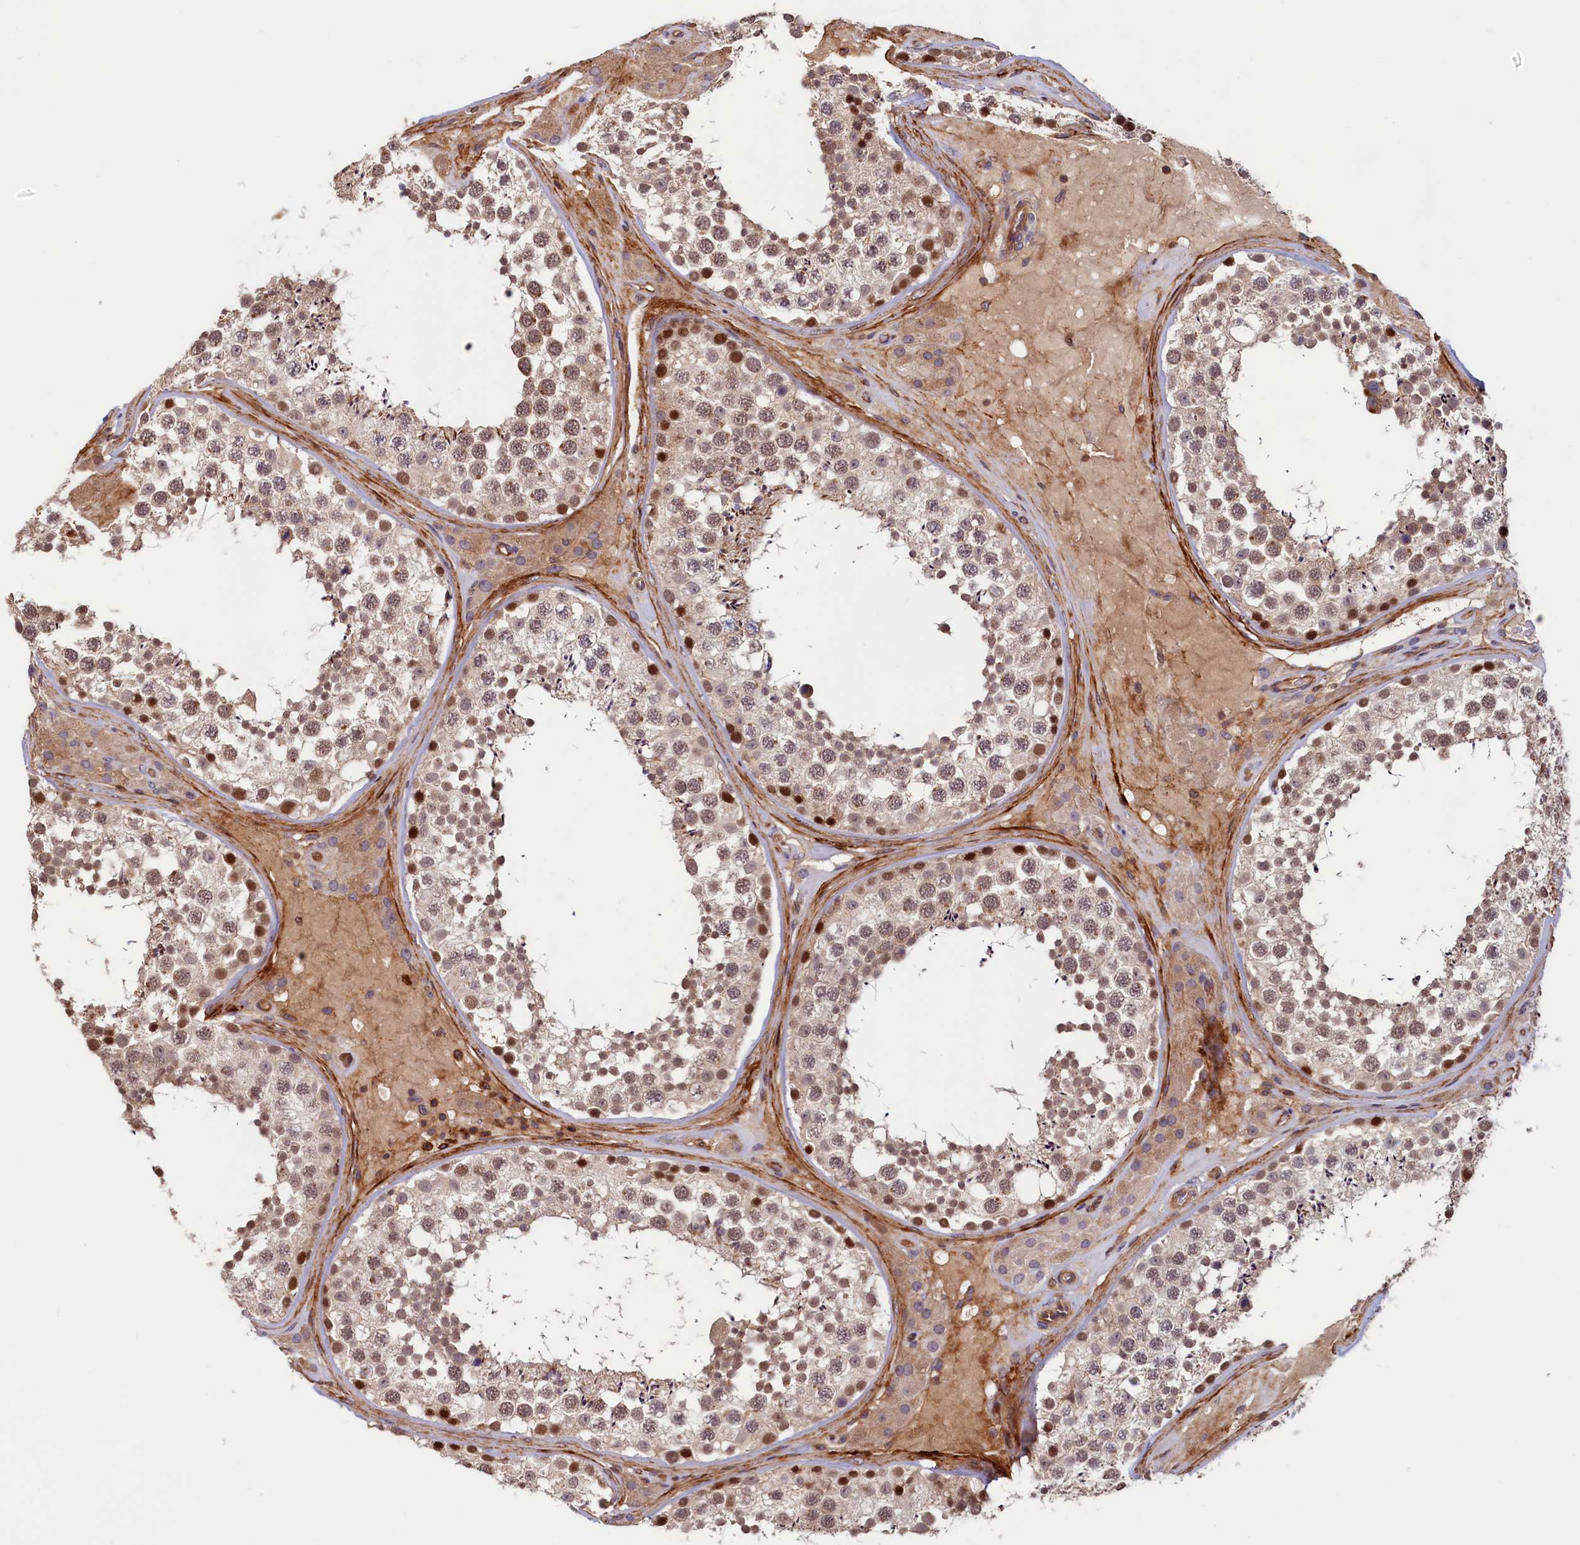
{"staining": {"intensity": "moderate", "quantity": ">75%", "location": "nuclear"}, "tissue": "testis", "cell_type": "Cells in seminiferous ducts", "image_type": "normal", "snomed": [{"axis": "morphology", "description": "Normal tissue, NOS"}, {"axis": "topography", "description": "Testis"}], "caption": "IHC histopathology image of normal testis: testis stained using immunohistochemistry (IHC) demonstrates medium levels of moderate protein expression localized specifically in the nuclear of cells in seminiferous ducts, appearing as a nuclear brown color.", "gene": "DUOXA1", "patient": {"sex": "male", "age": 46}}